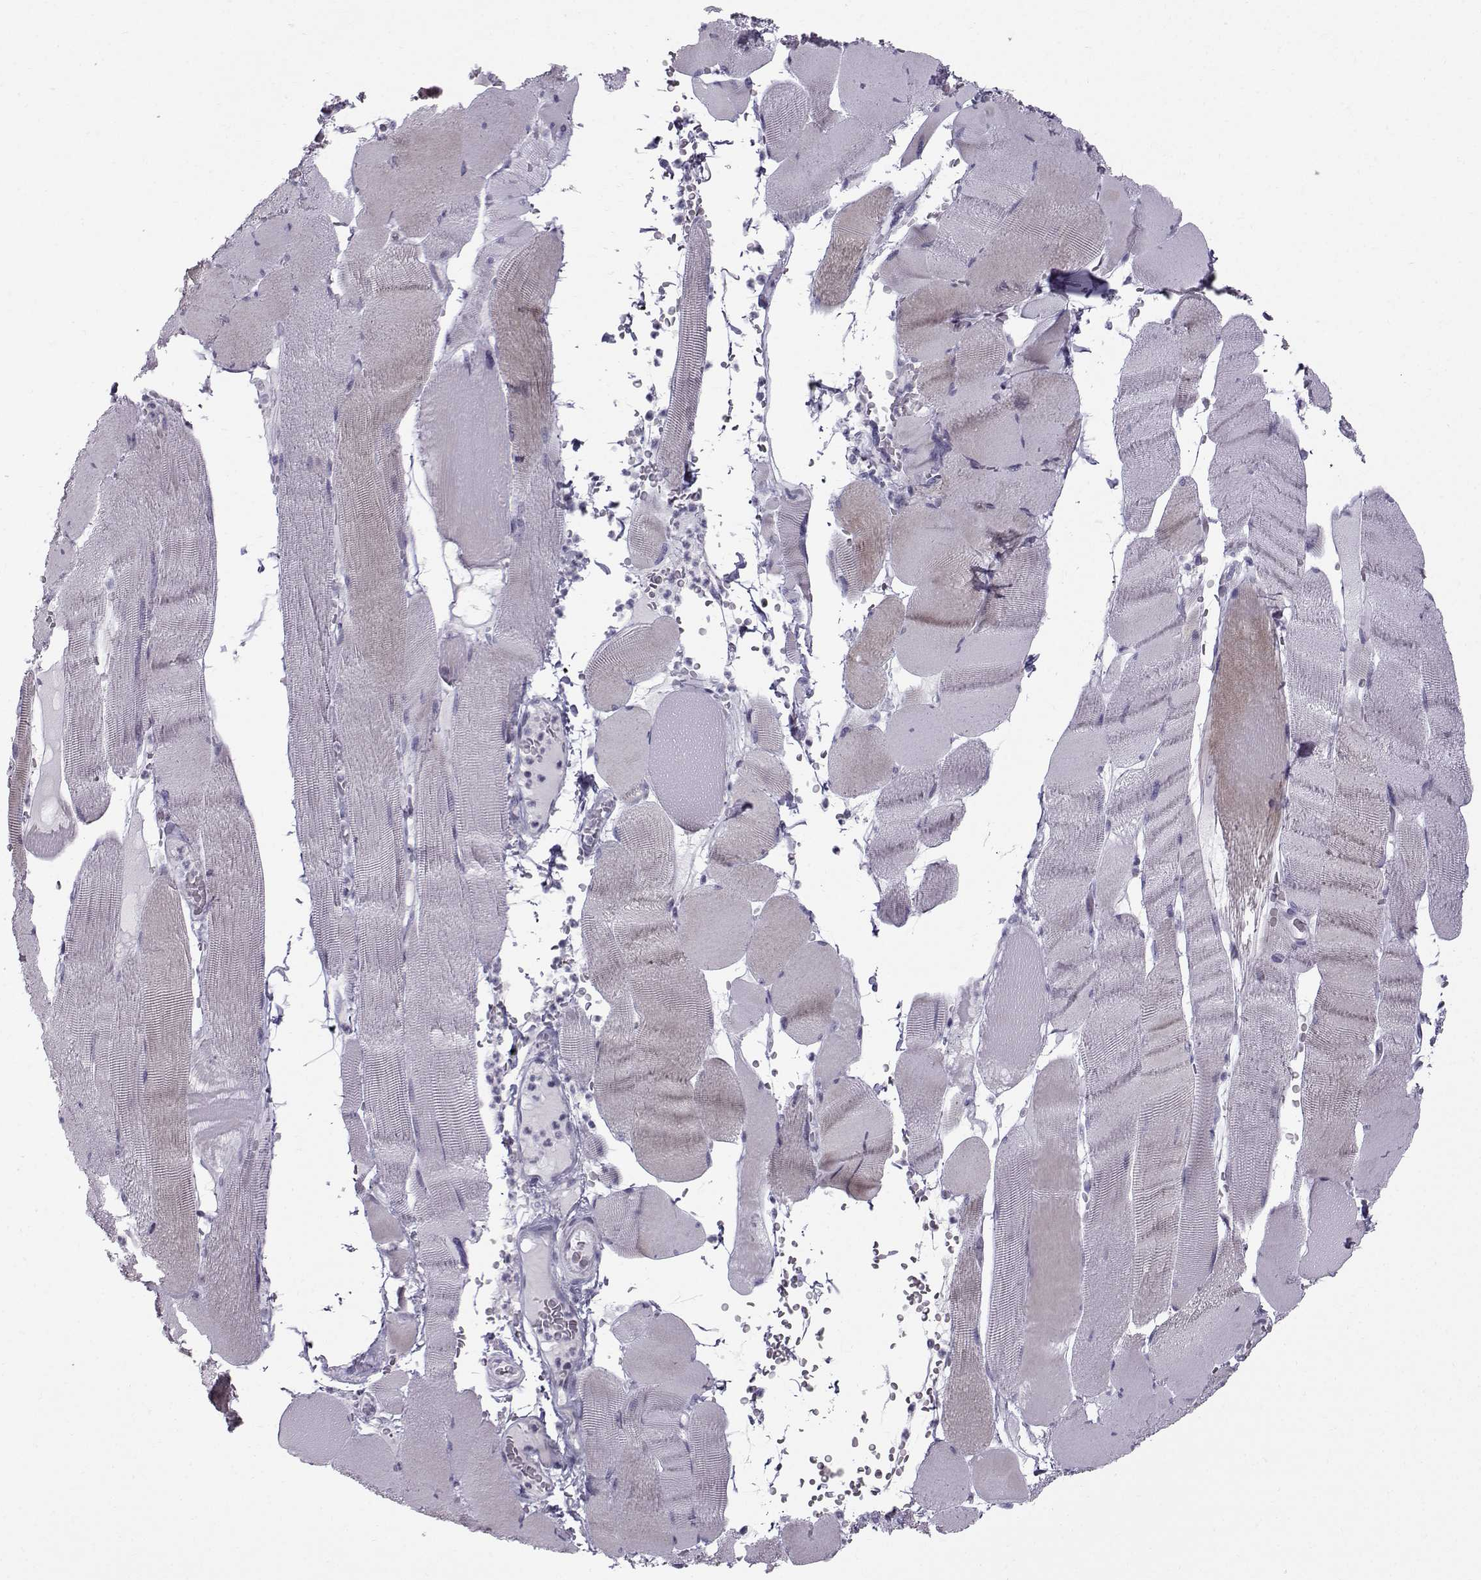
{"staining": {"intensity": "weak", "quantity": "25%-75%", "location": "cytoplasmic/membranous"}, "tissue": "skeletal muscle", "cell_type": "Myocytes", "image_type": "normal", "snomed": [{"axis": "morphology", "description": "Normal tissue, NOS"}, {"axis": "topography", "description": "Skeletal muscle"}], "caption": "Skeletal muscle stained with IHC shows weak cytoplasmic/membranous positivity in about 25%-75% of myocytes.", "gene": "DMRT3", "patient": {"sex": "male", "age": 56}}